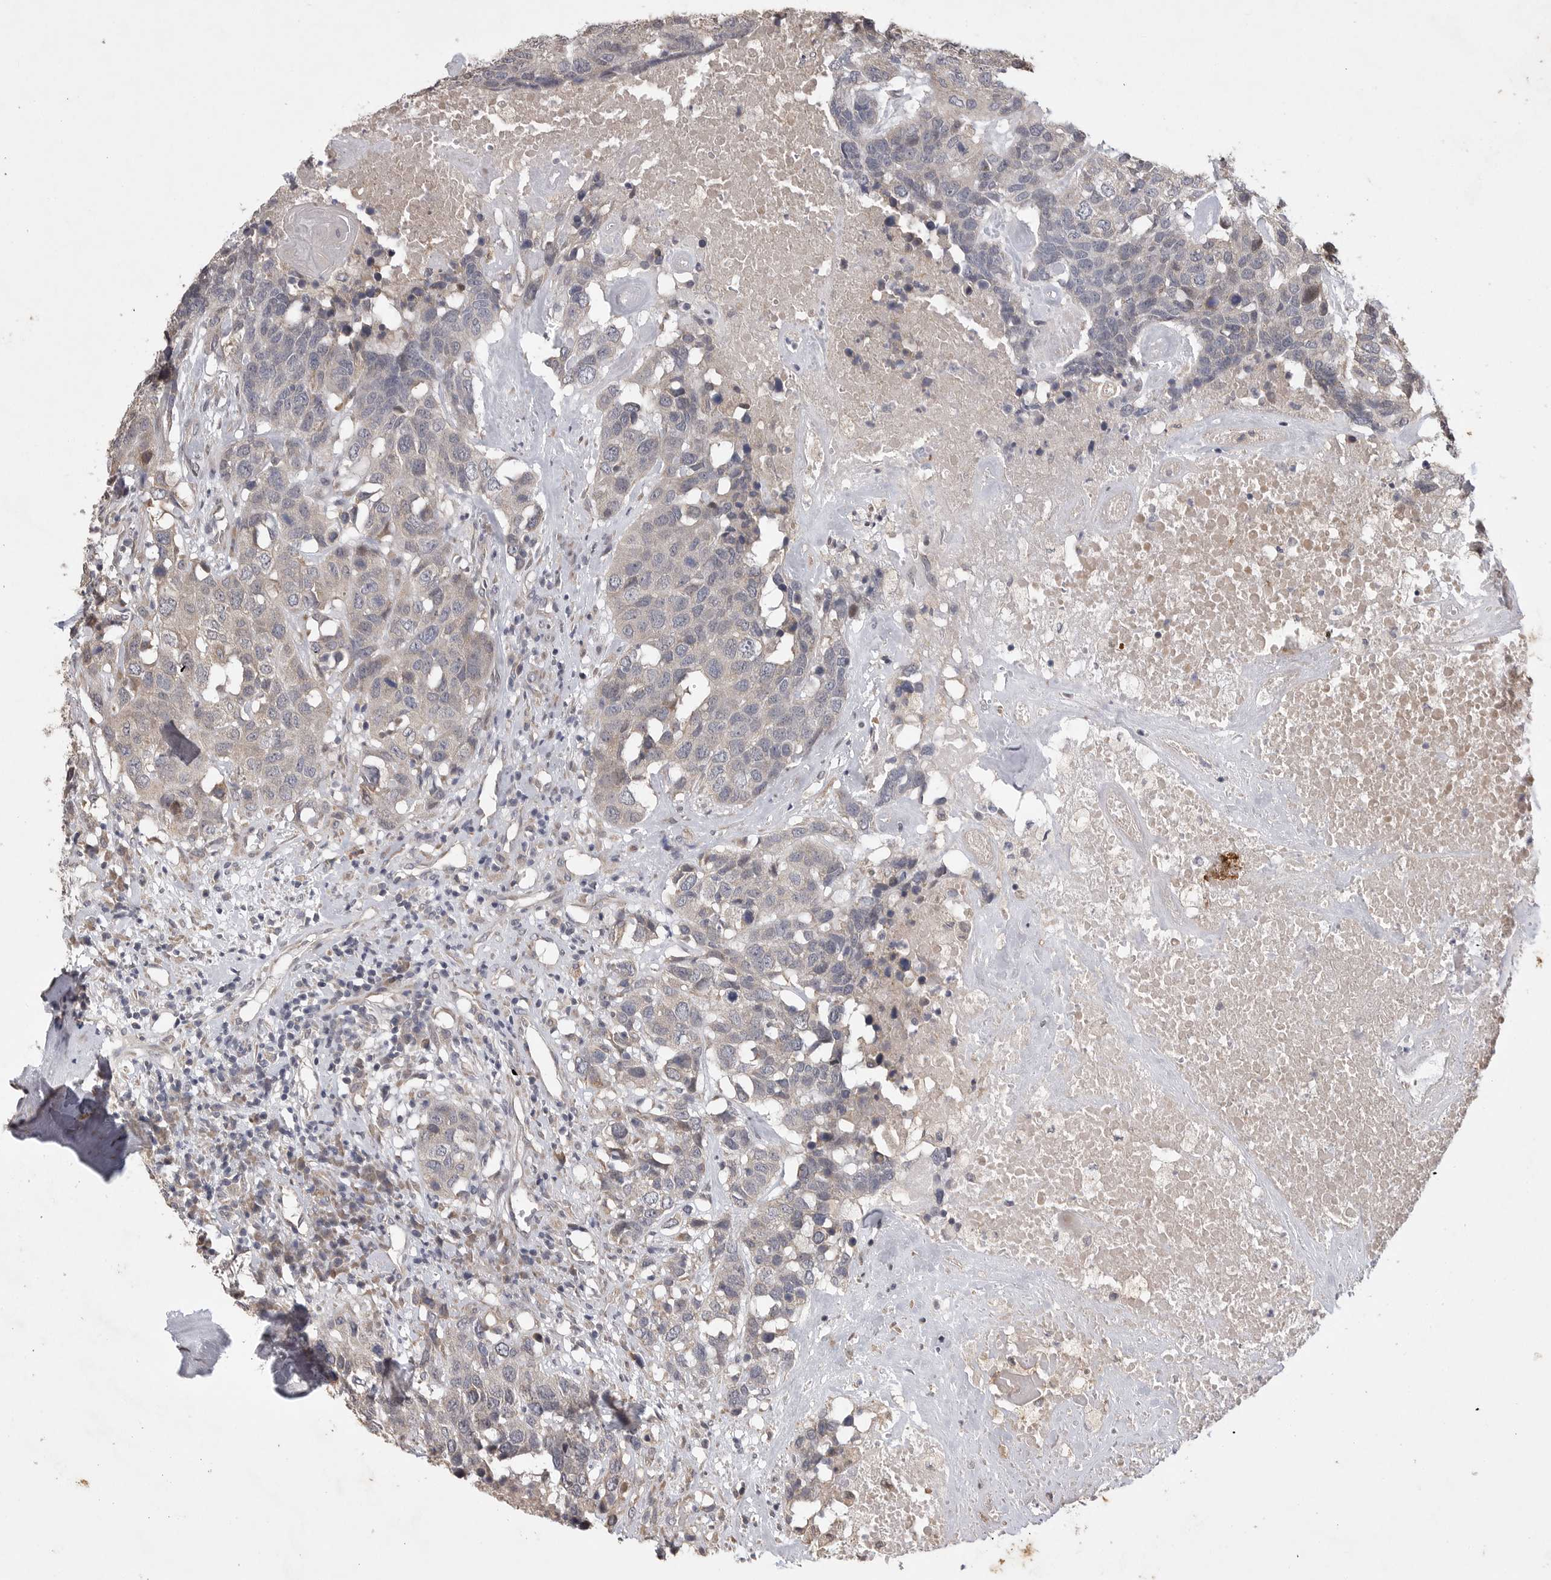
{"staining": {"intensity": "negative", "quantity": "none", "location": "none"}, "tissue": "head and neck cancer", "cell_type": "Tumor cells", "image_type": "cancer", "snomed": [{"axis": "morphology", "description": "Squamous cell carcinoma, NOS"}, {"axis": "topography", "description": "Head-Neck"}], "caption": "An immunohistochemistry (IHC) image of head and neck cancer (squamous cell carcinoma) is shown. There is no staining in tumor cells of head and neck cancer (squamous cell carcinoma).", "gene": "EDEM3", "patient": {"sex": "male", "age": 66}}